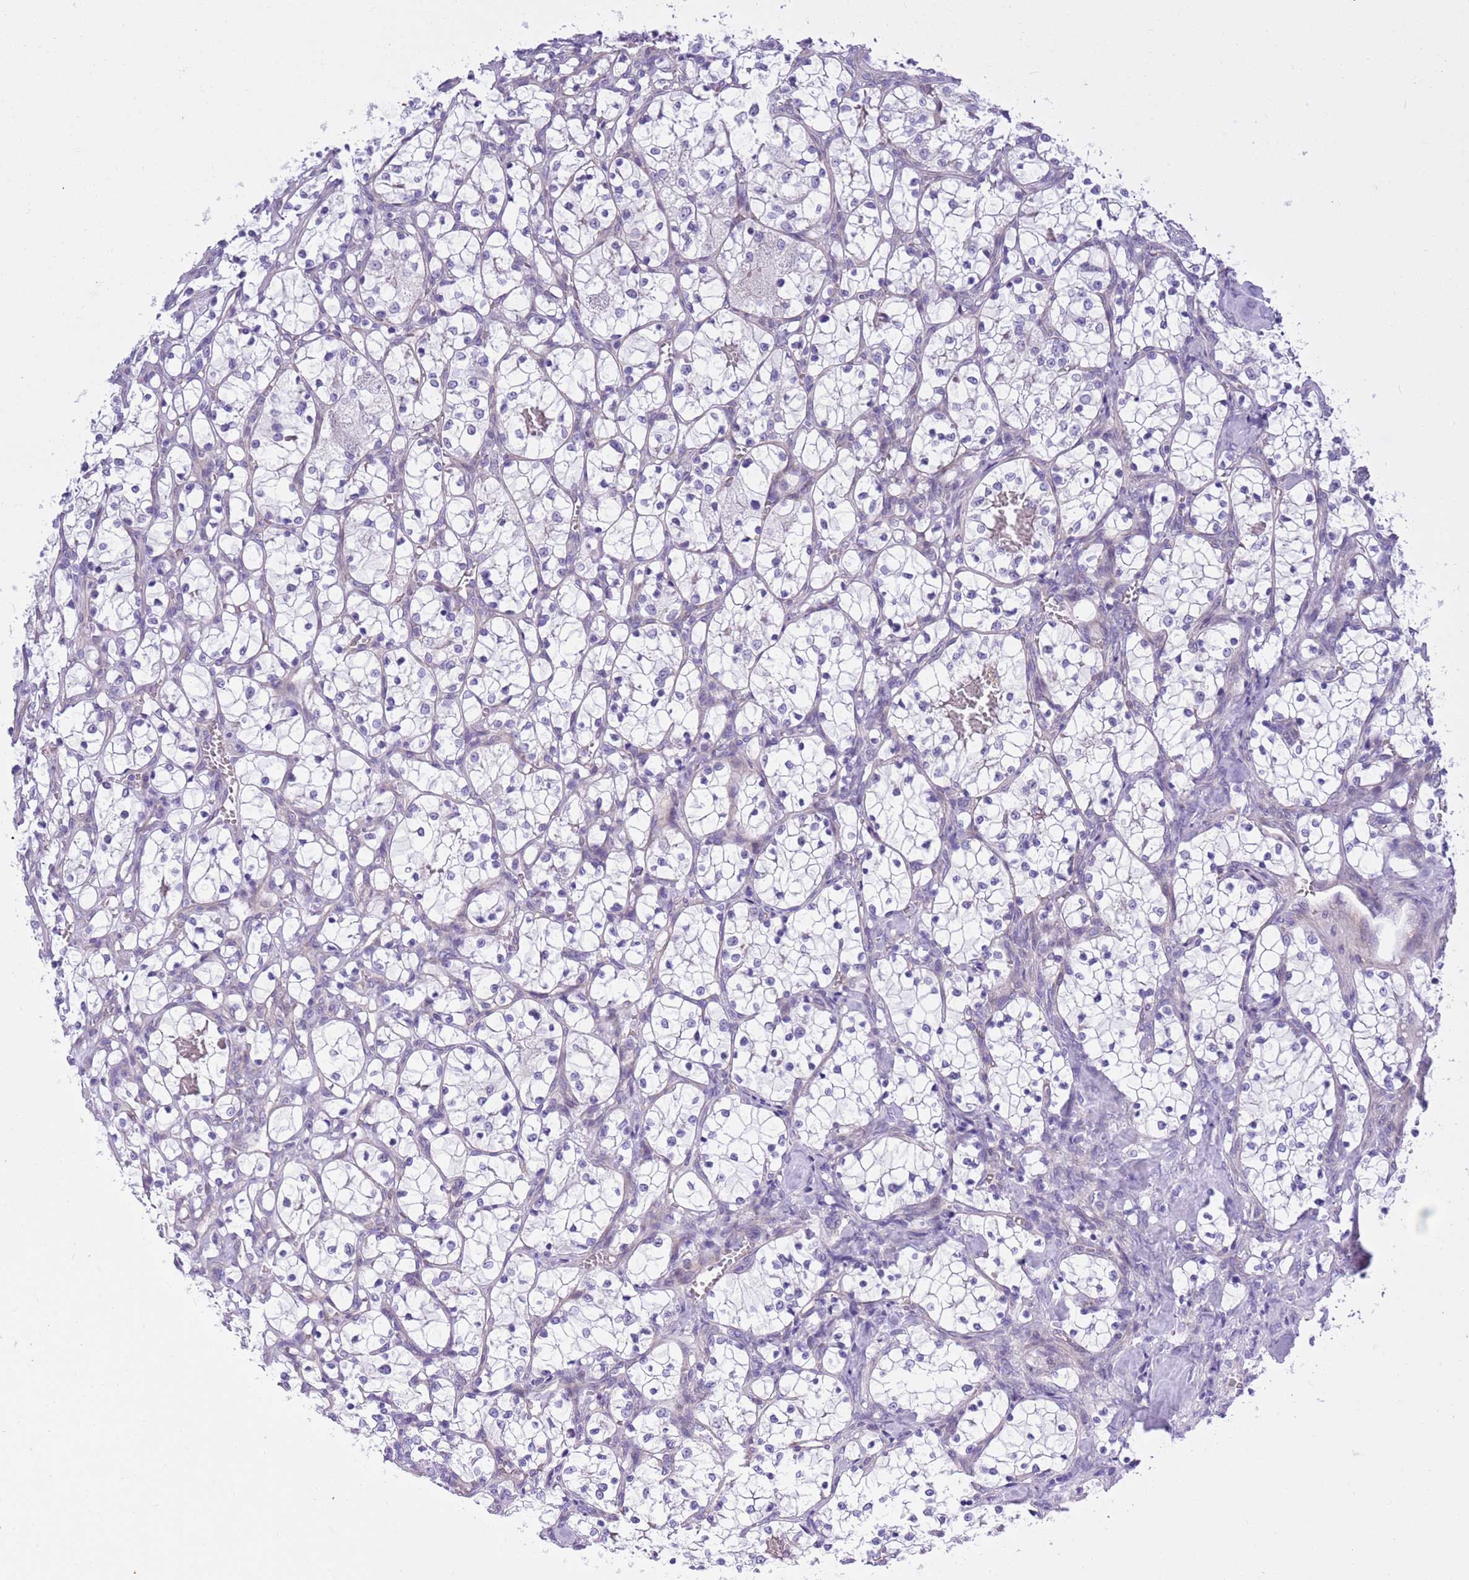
{"staining": {"intensity": "negative", "quantity": "none", "location": "none"}, "tissue": "renal cancer", "cell_type": "Tumor cells", "image_type": "cancer", "snomed": [{"axis": "morphology", "description": "Adenocarcinoma, NOS"}, {"axis": "topography", "description": "Kidney"}], "caption": "Adenocarcinoma (renal) stained for a protein using IHC exhibits no staining tumor cells.", "gene": "NET1", "patient": {"sex": "female", "age": 69}}